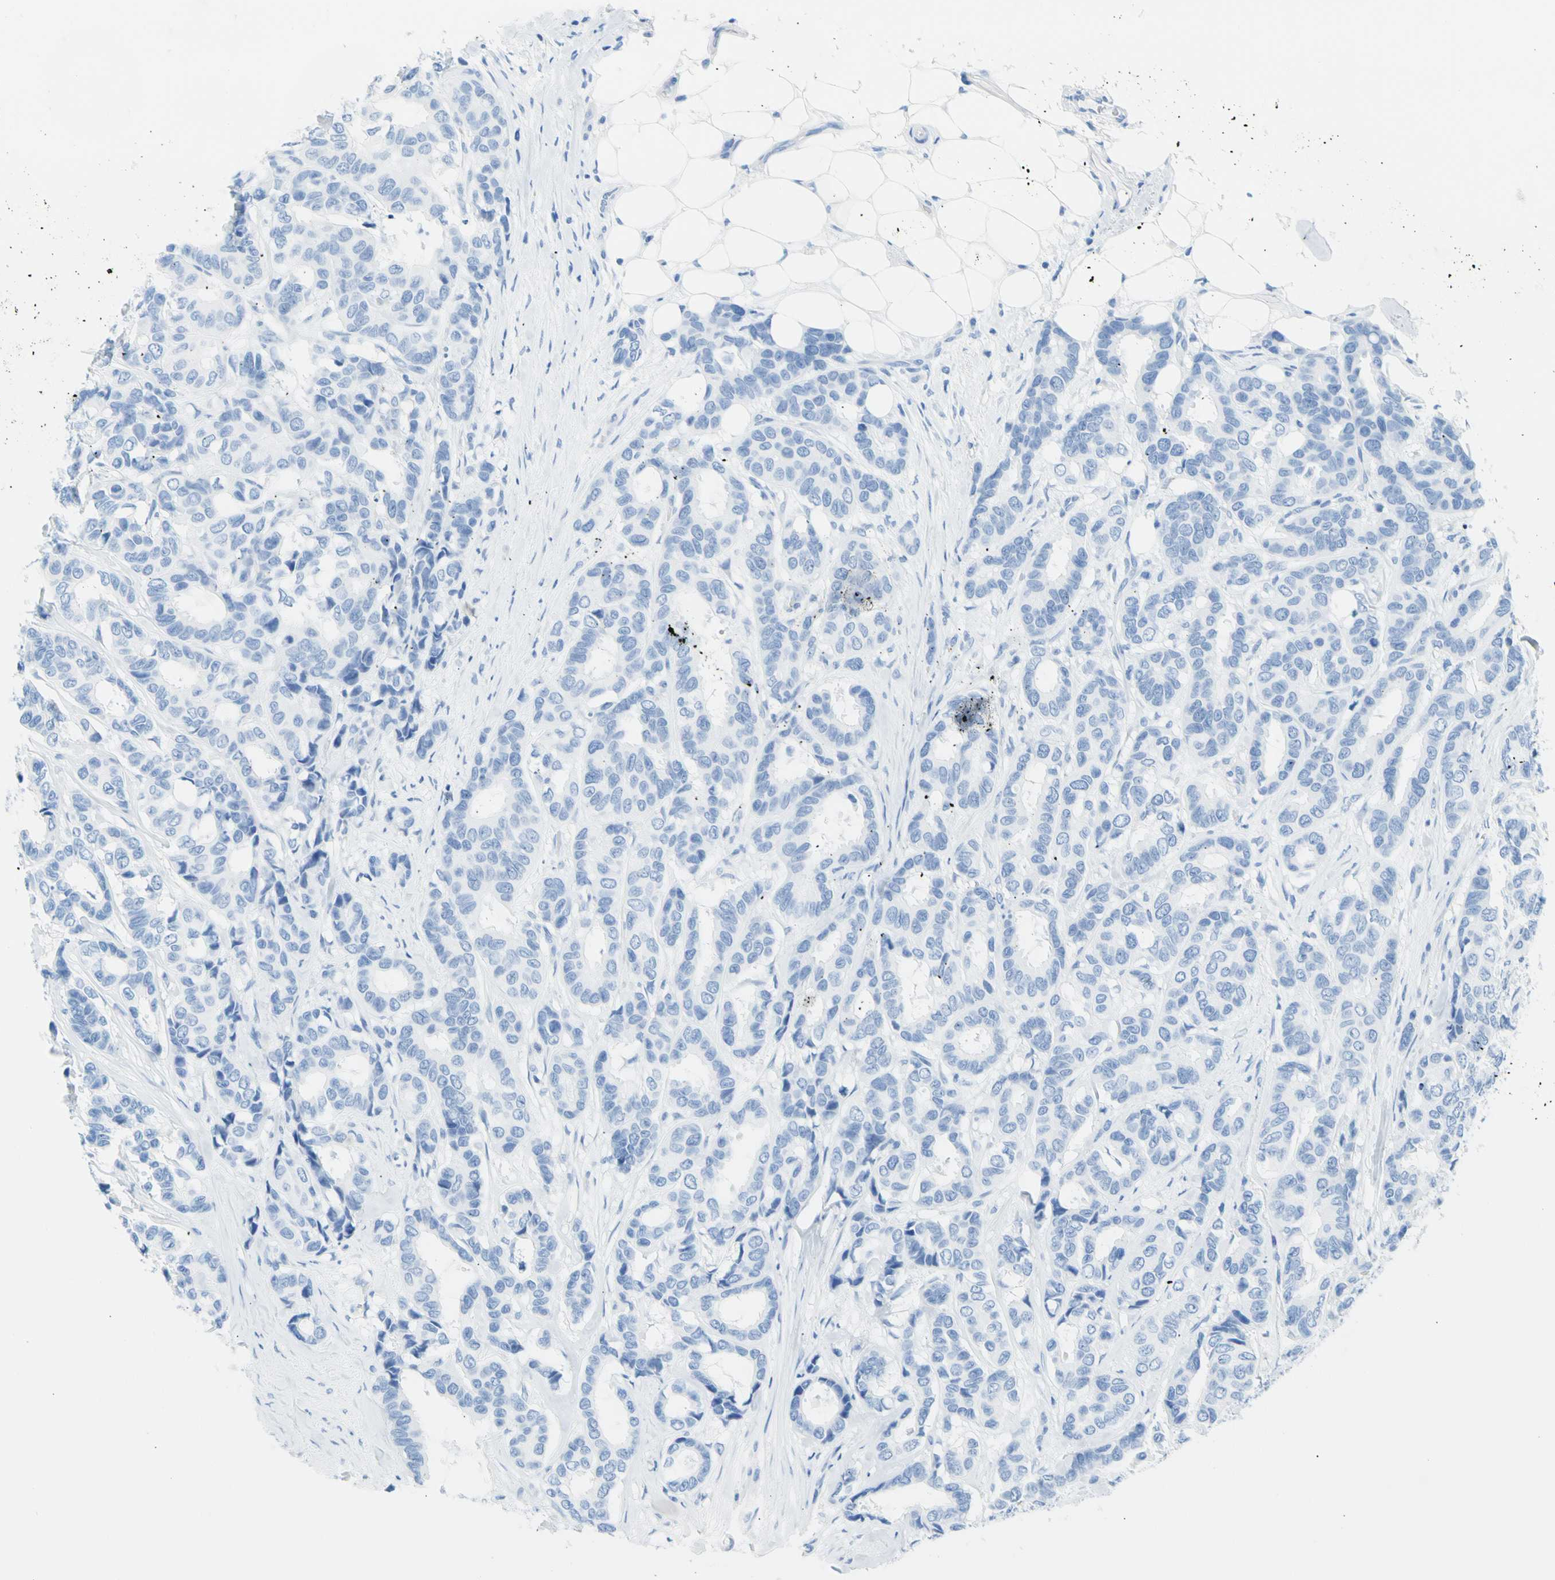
{"staining": {"intensity": "negative", "quantity": "none", "location": "none"}, "tissue": "breast cancer", "cell_type": "Tumor cells", "image_type": "cancer", "snomed": [{"axis": "morphology", "description": "Duct carcinoma"}, {"axis": "topography", "description": "Breast"}], "caption": "The IHC histopathology image has no significant positivity in tumor cells of breast cancer (invasive ductal carcinoma) tissue. (DAB immunohistochemistry (IHC) with hematoxylin counter stain).", "gene": "CEL", "patient": {"sex": "female", "age": 87}}